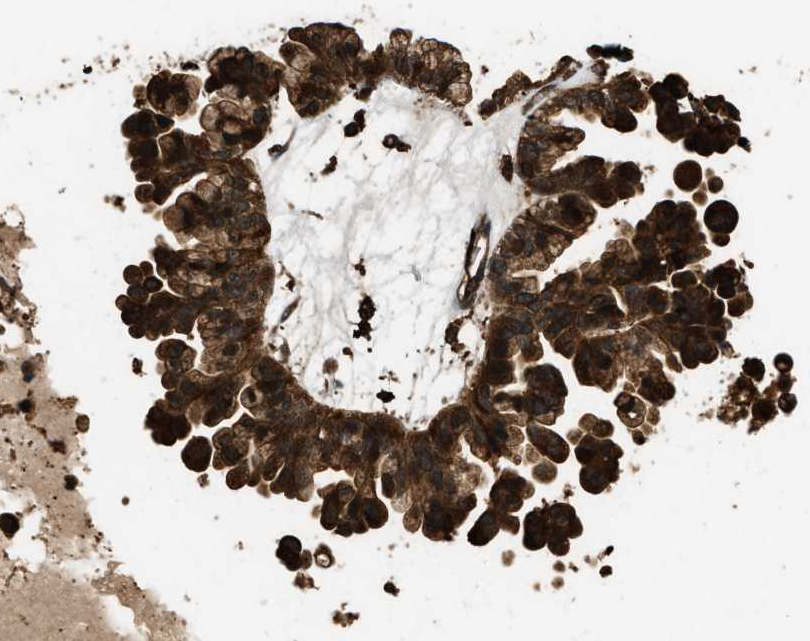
{"staining": {"intensity": "strong", "quantity": ">75%", "location": "cytoplasmic/membranous,nuclear"}, "tissue": "ovarian cancer", "cell_type": "Tumor cells", "image_type": "cancer", "snomed": [{"axis": "morphology", "description": "Cystadenocarcinoma, serous, NOS"}, {"axis": "topography", "description": "Ovary"}], "caption": "A photomicrograph of human serous cystadenocarcinoma (ovarian) stained for a protein displays strong cytoplasmic/membranous and nuclear brown staining in tumor cells.", "gene": "RAP2A", "patient": {"sex": "female", "age": 56}}